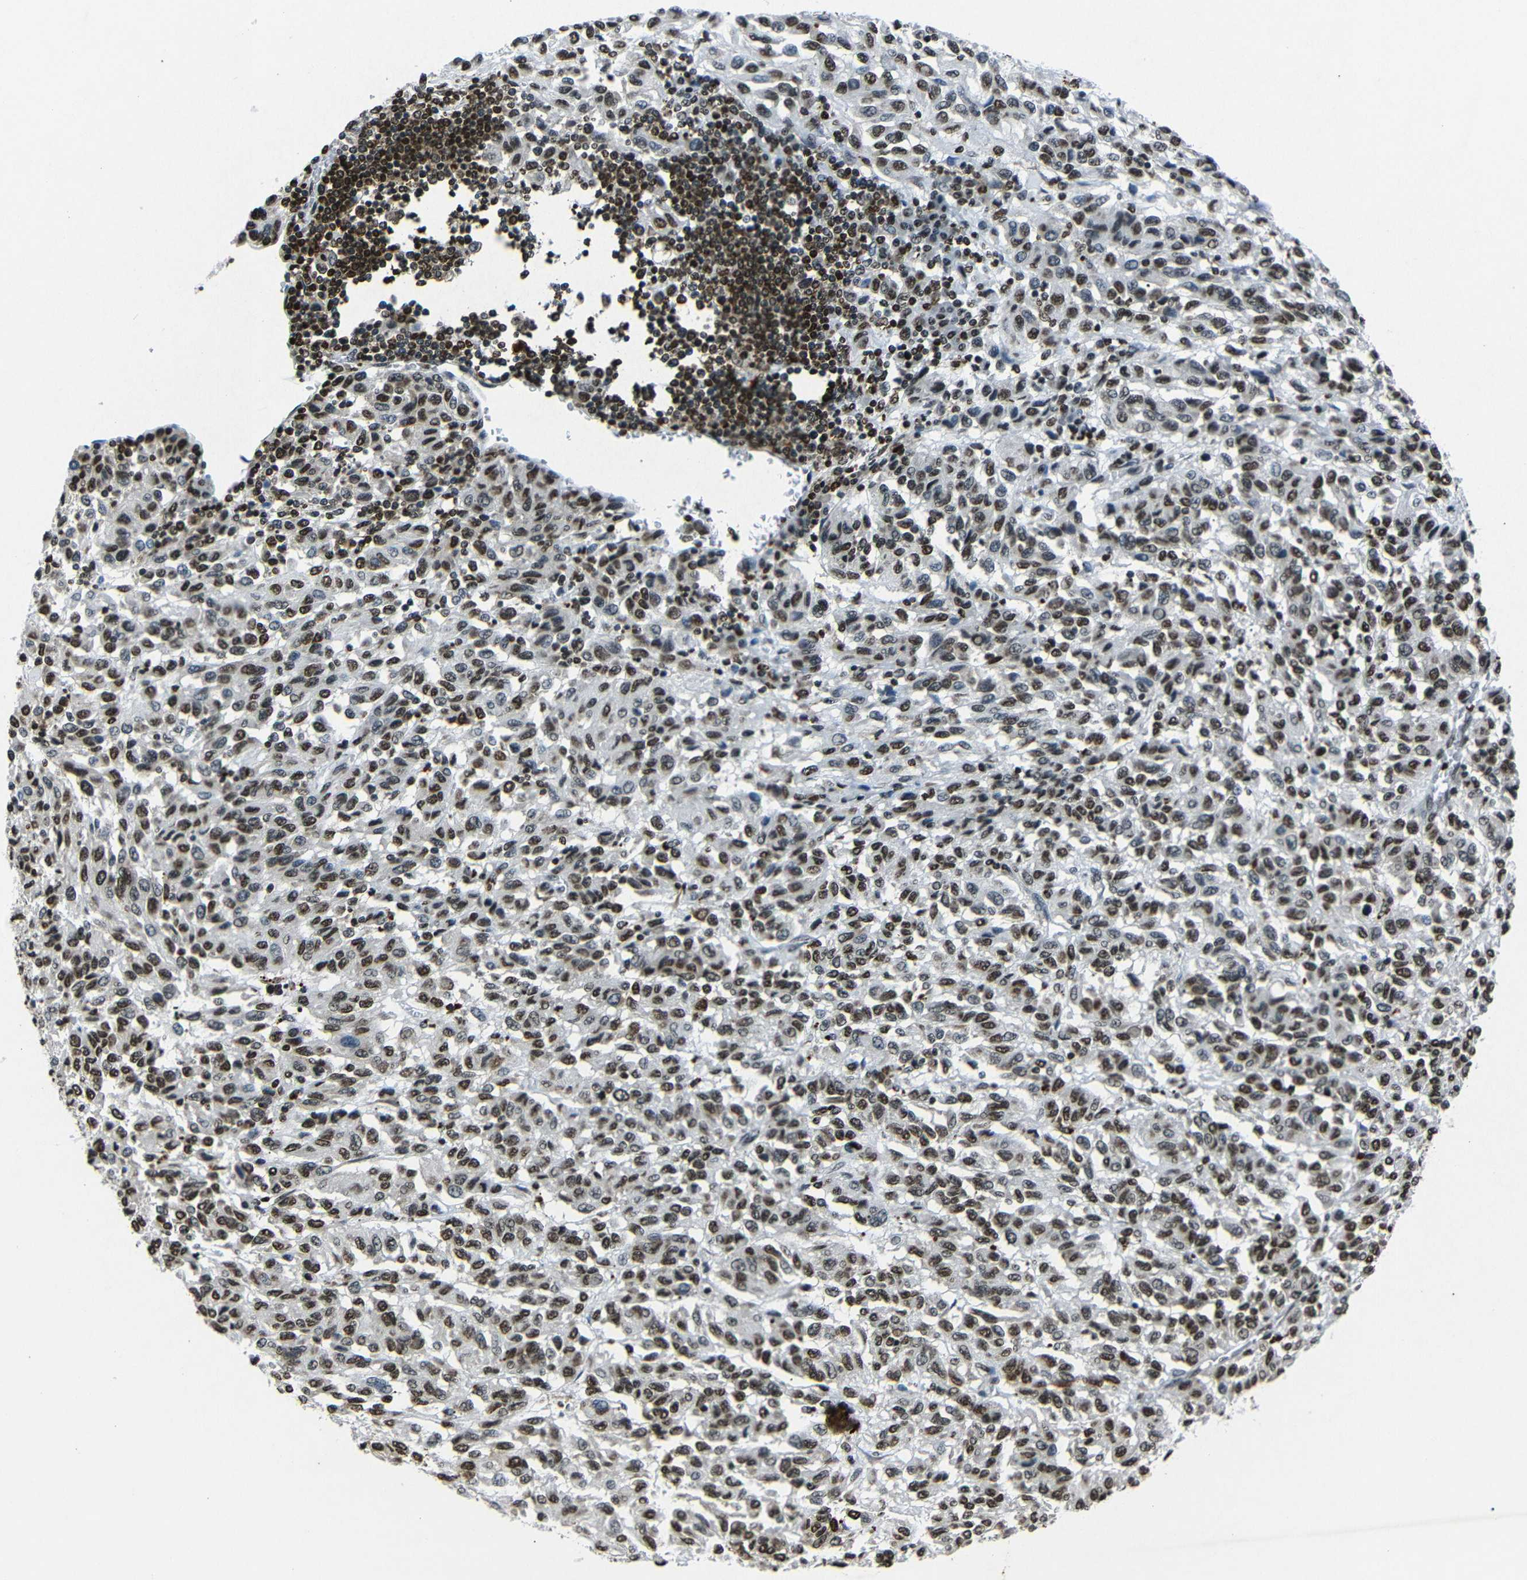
{"staining": {"intensity": "strong", "quantity": ">75%", "location": "nuclear"}, "tissue": "melanoma", "cell_type": "Tumor cells", "image_type": "cancer", "snomed": [{"axis": "morphology", "description": "Malignant melanoma, Metastatic site"}, {"axis": "topography", "description": "Lung"}], "caption": "Approximately >75% of tumor cells in malignant melanoma (metastatic site) show strong nuclear protein positivity as visualized by brown immunohistochemical staining.", "gene": "HMGN1", "patient": {"sex": "male", "age": 64}}